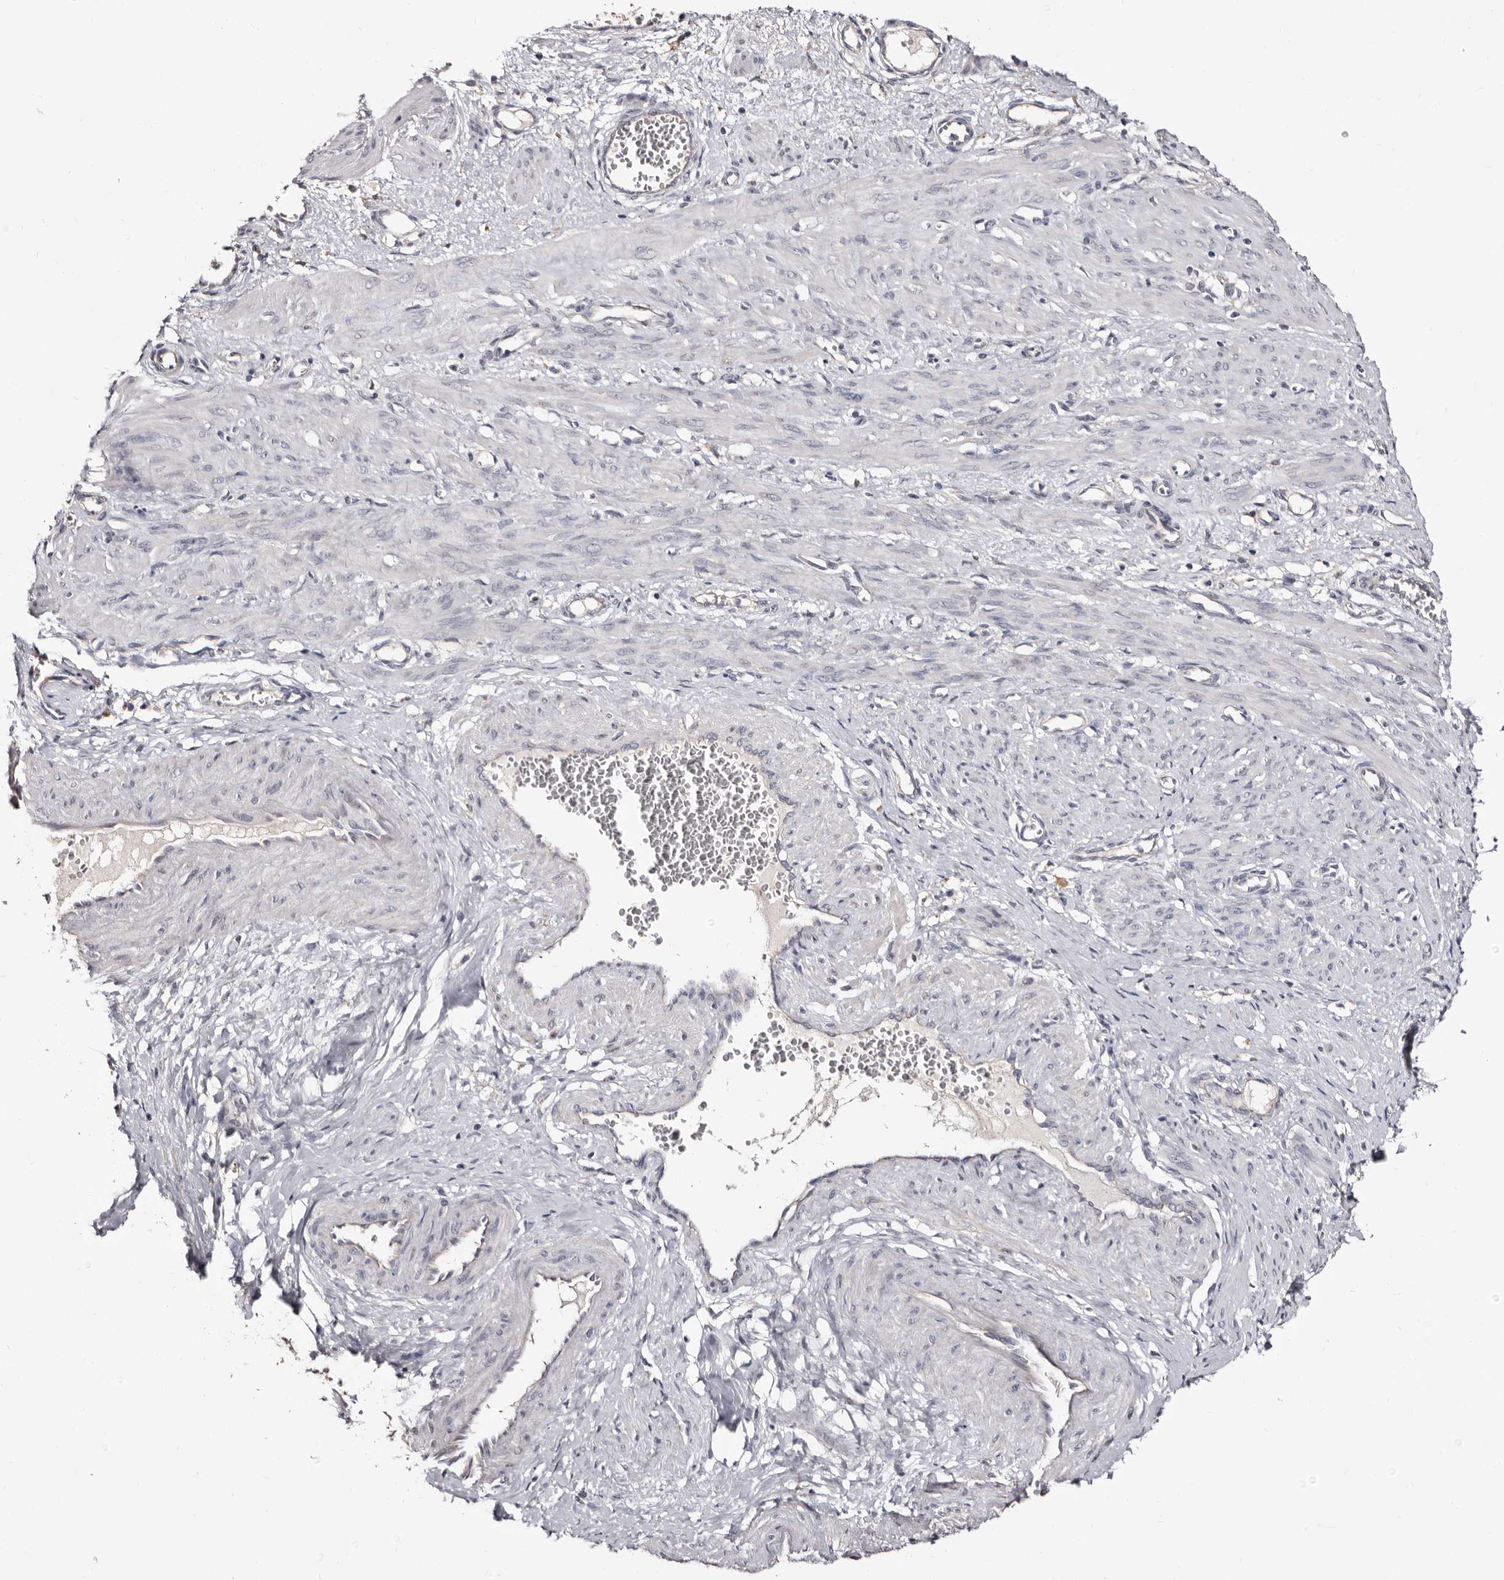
{"staining": {"intensity": "negative", "quantity": "none", "location": "none"}, "tissue": "smooth muscle", "cell_type": "Smooth muscle cells", "image_type": "normal", "snomed": [{"axis": "morphology", "description": "Normal tissue, NOS"}, {"axis": "topography", "description": "Endometrium"}], "caption": "High power microscopy photomicrograph of an IHC photomicrograph of normal smooth muscle, revealing no significant positivity in smooth muscle cells. The staining is performed using DAB brown chromogen with nuclei counter-stained in using hematoxylin.", "gene": "PTAFR", "patient": {"sex": "female", "age": 33}}